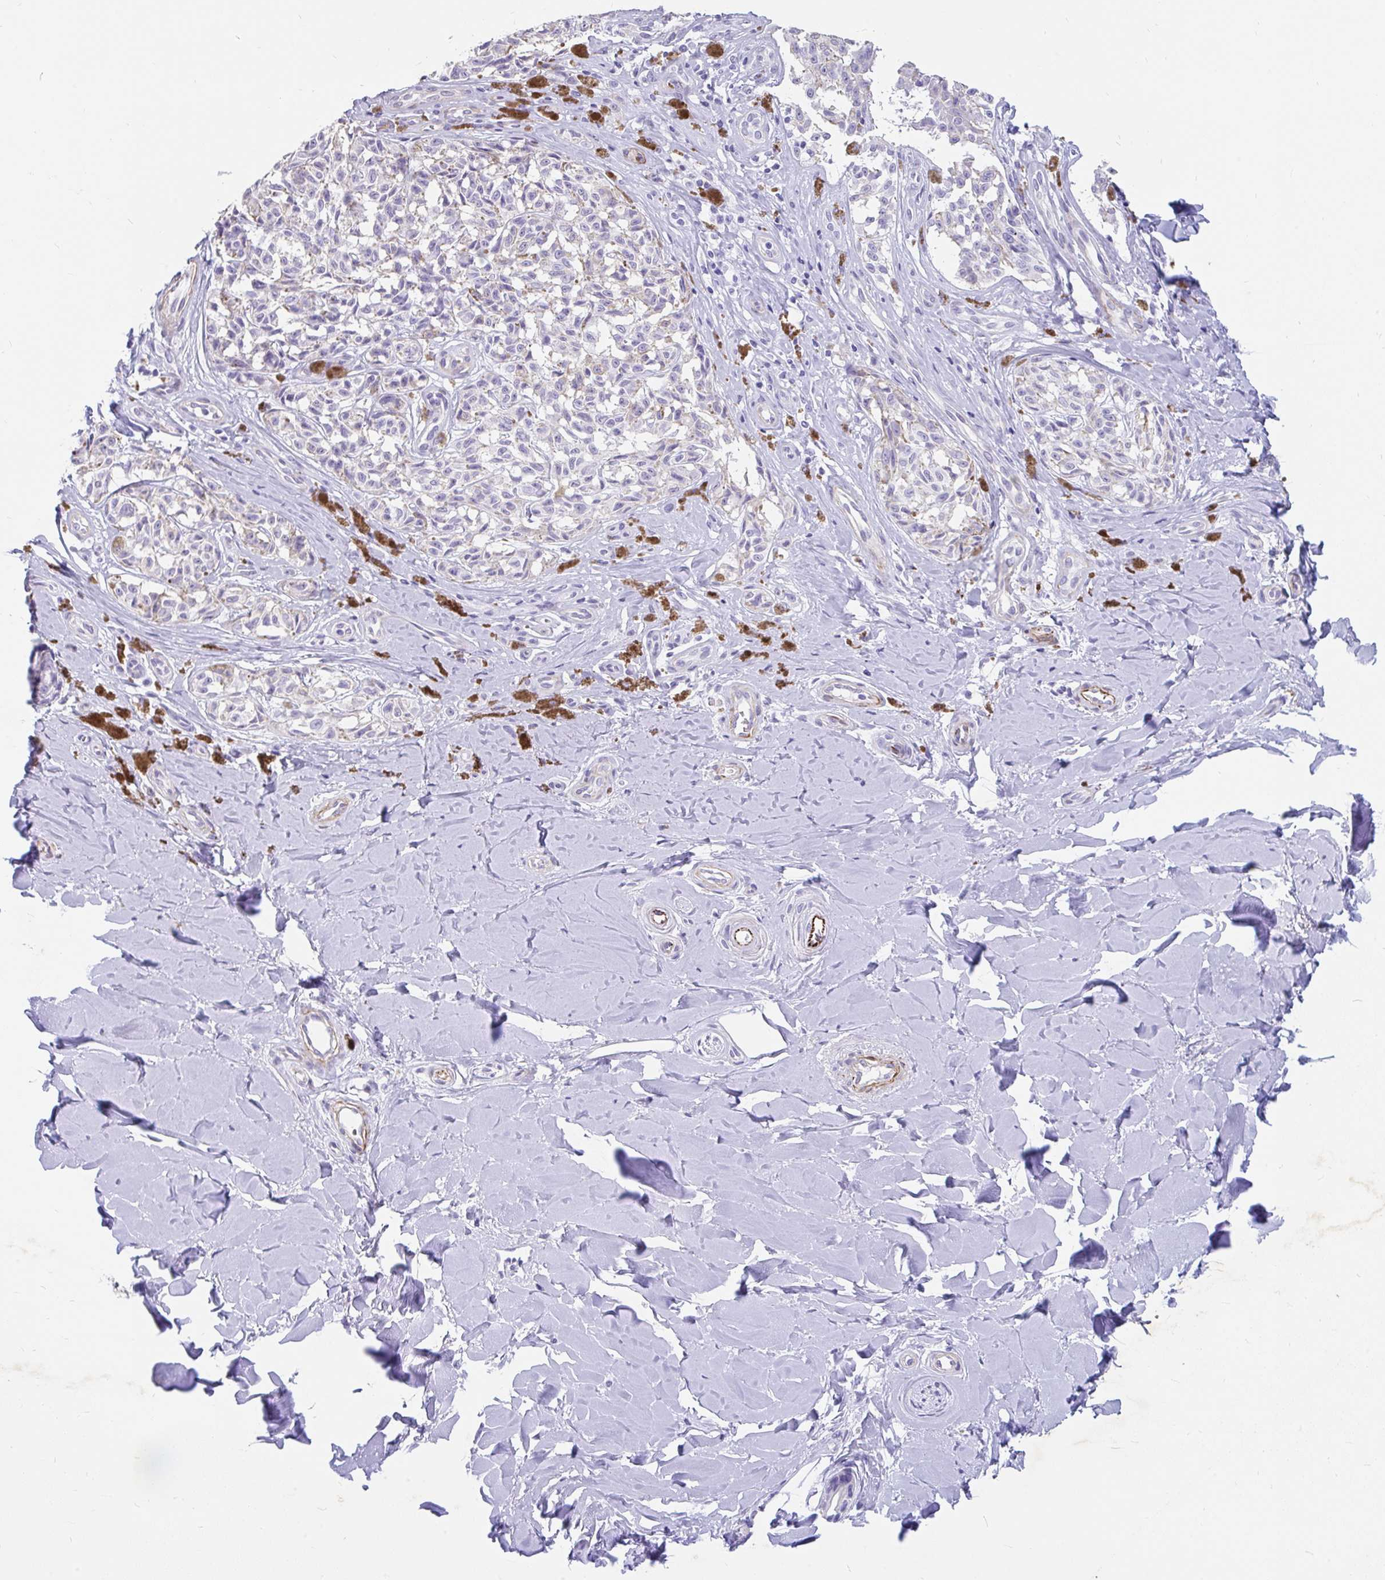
{"staining": {"intensity": "negative", "quantity": "none", "location": "none"}, "tissue": "melanoma", "cell_type": "Tumor cells", "image_type": "cancer", "snomed": [{"axis": "morphology", "description": "Malignant melanoma, NOS"}, {"axis": "topography", "description": "Skin"}], "caption": "Melanoma was stained to show a protein in brown. There is no significant expression in tumor cells.", "gene": "EML5", "patient": {"sex": "female", "age": 65}}